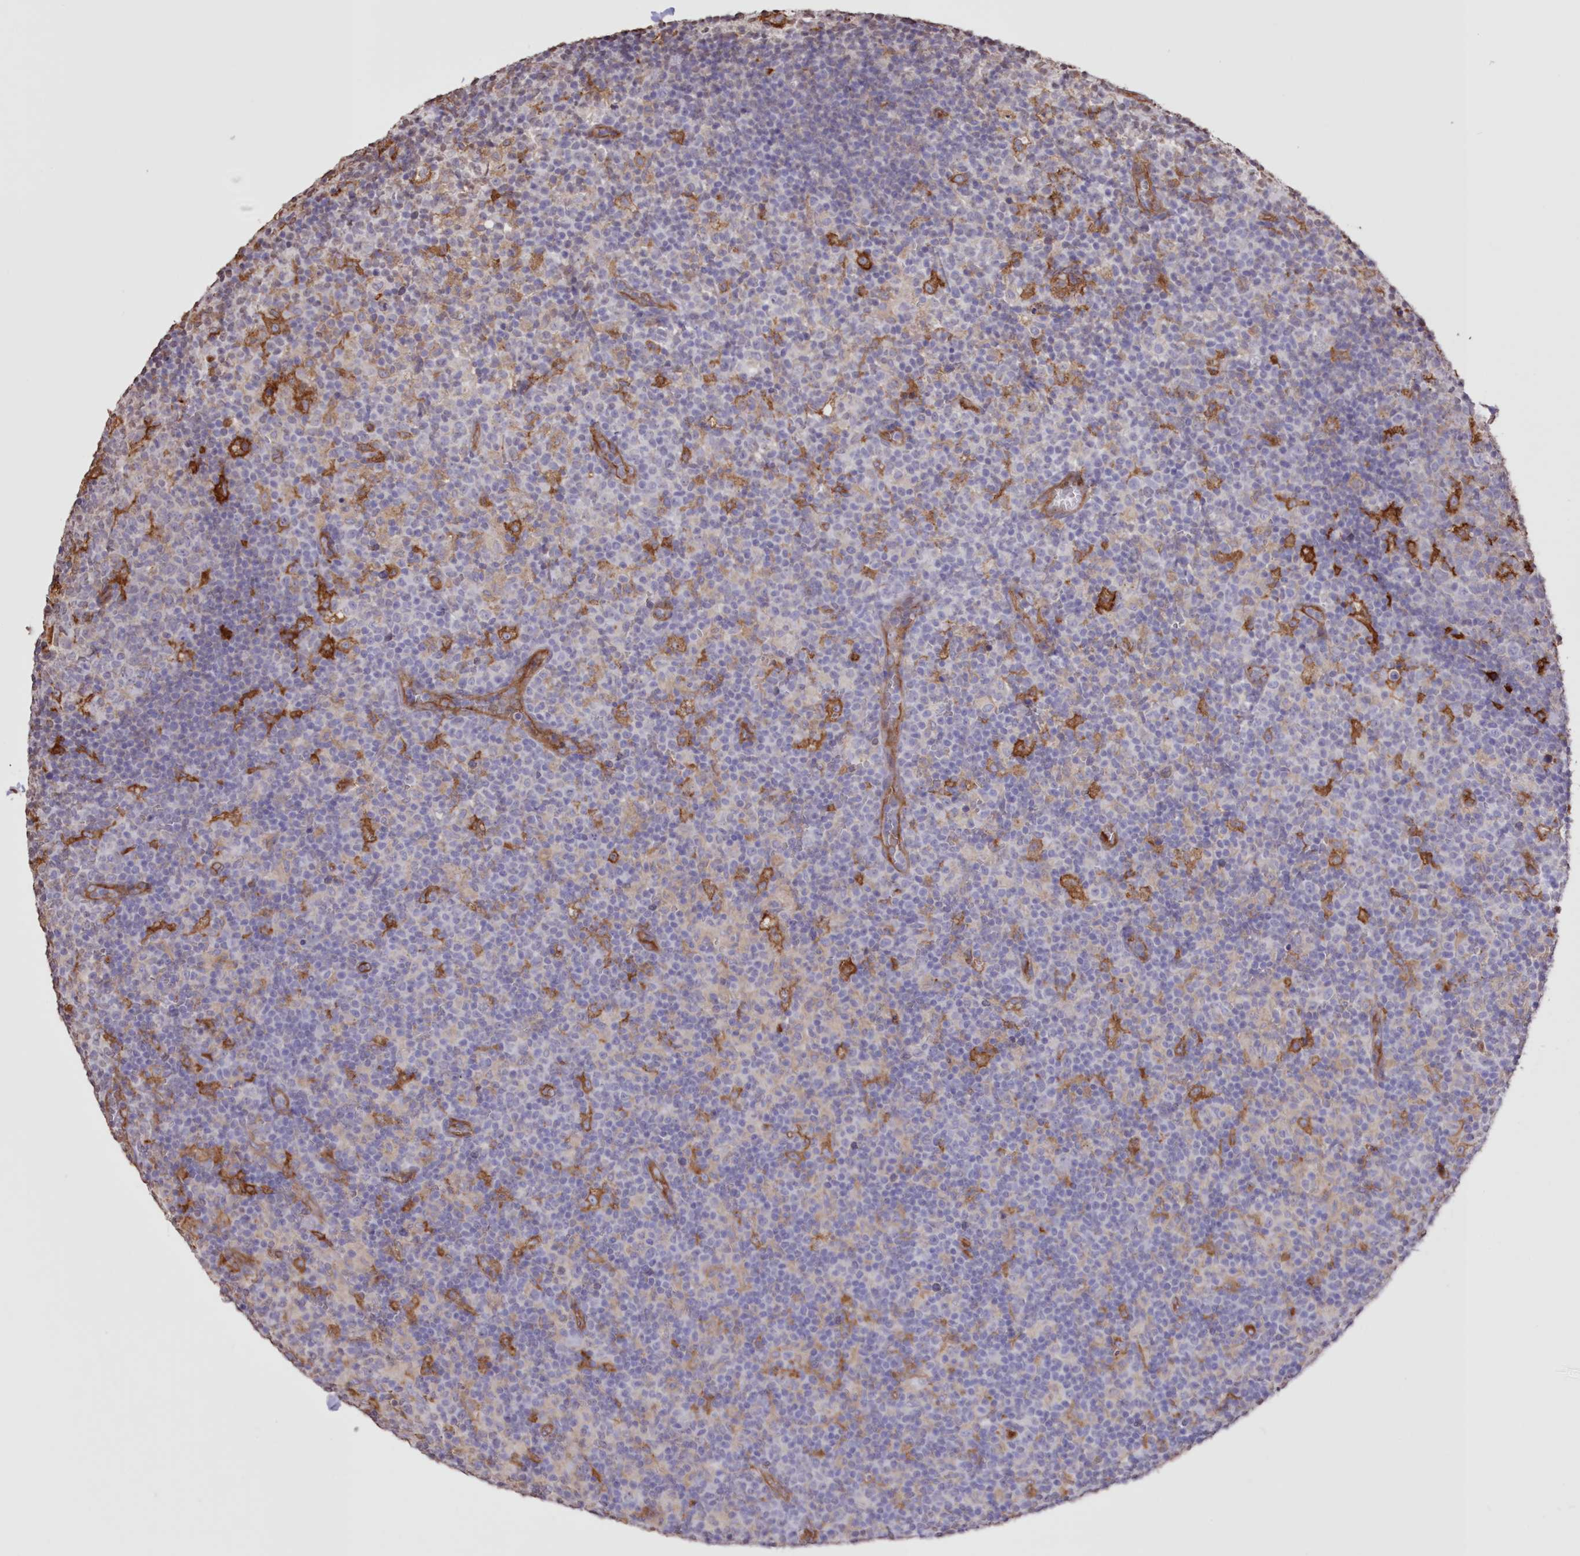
{"staining": {"intensity": "negative", "quantity": "none", "location": "none"}, "tissue": "lymph node", "cell_type": "Germinal center cells", "image_type": "normal", "snomed": [{"axis": "morphology", "description": "Normal tissue, NOS"}, {"axis": "morphology", "description": "Inflammation, NOS"}, {"axis": "topography", "description": "Lymph node"}], "caption": "The micrograph demonstrates no staining of germinal center cells in unremarkable lymph node.", "gene": "FCHO2", "patient": {"sex": "male", "age": 55}}